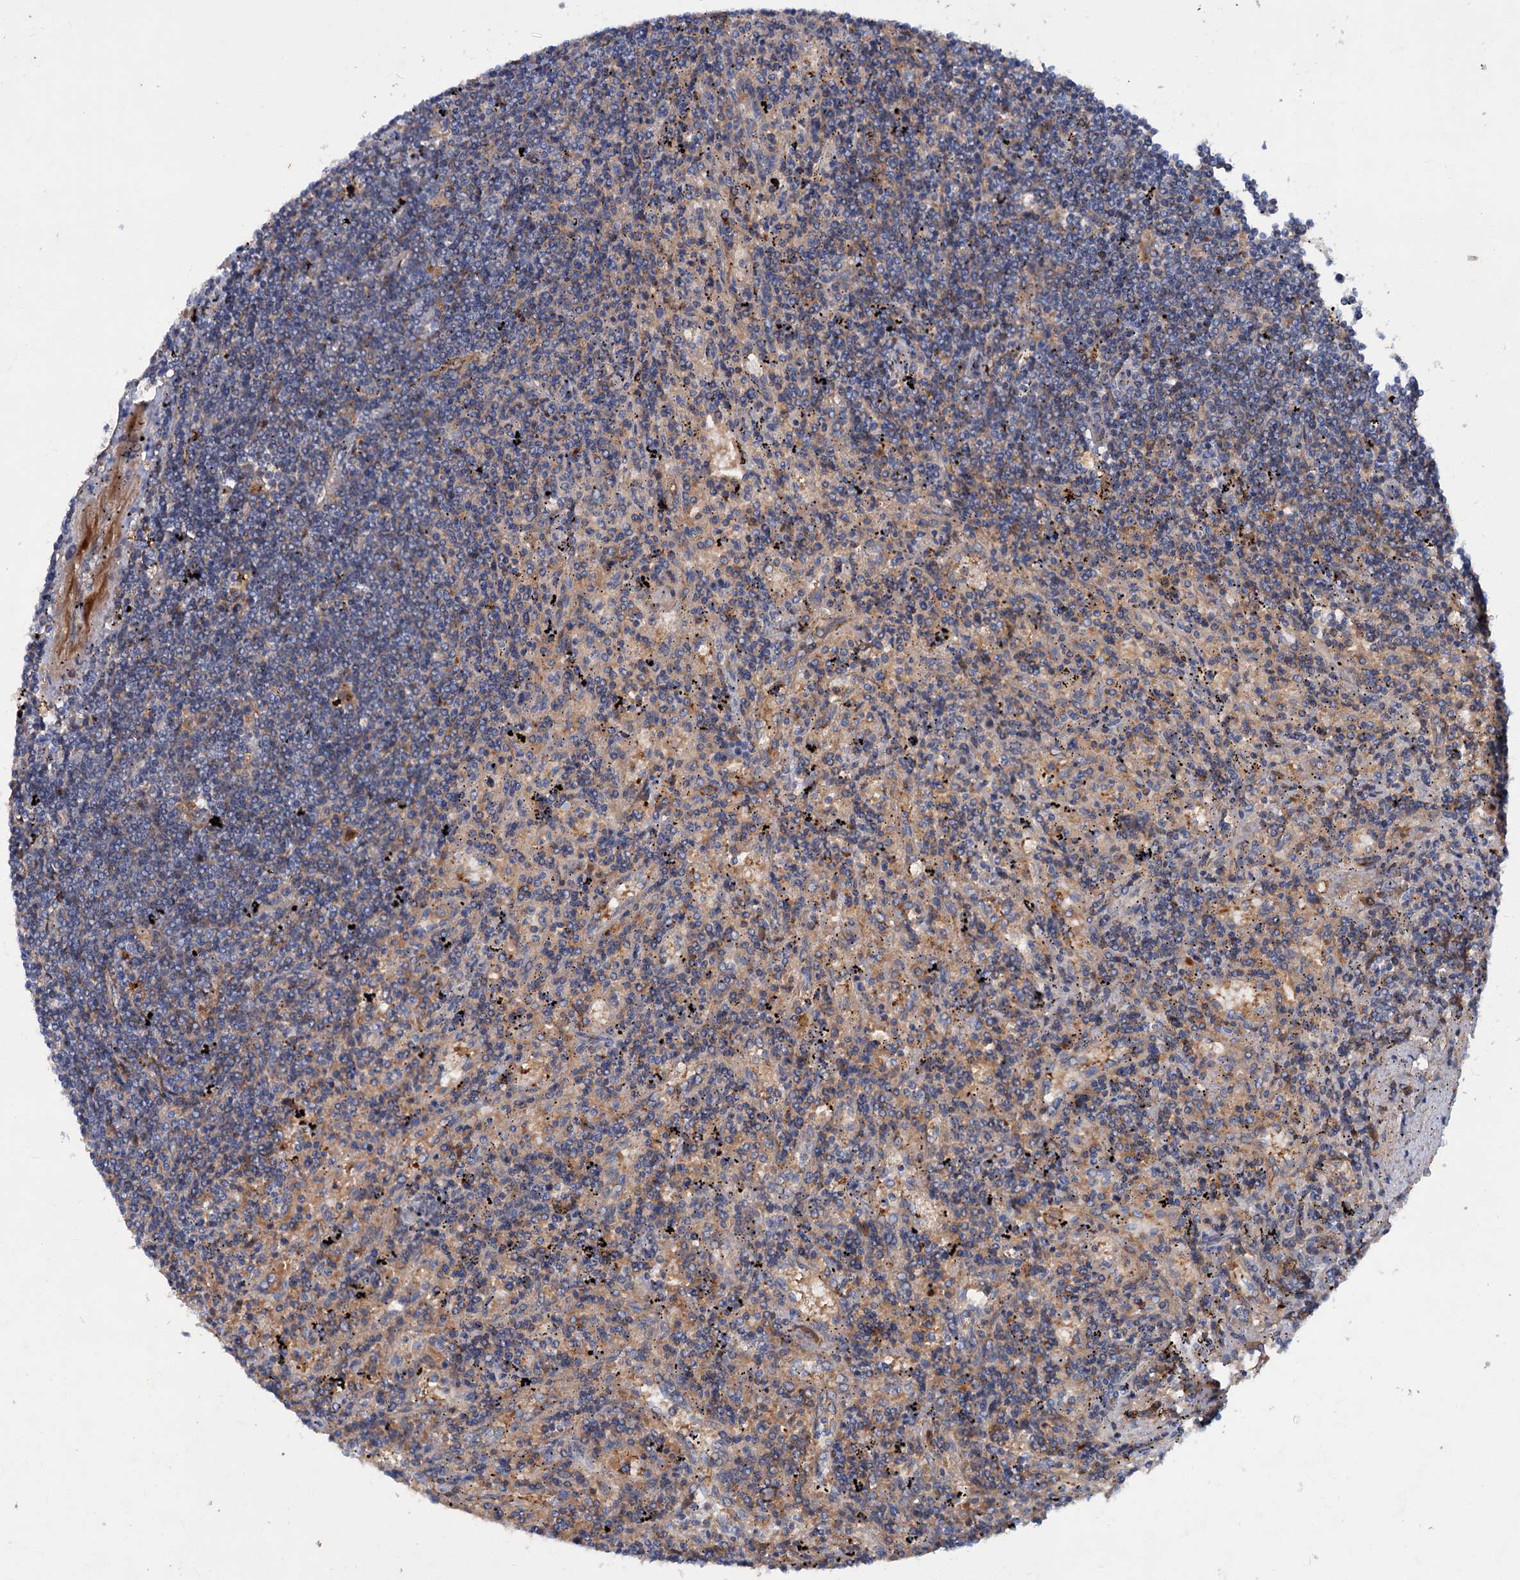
{"staining": {"intensity": "negative", "quantity": "none", "location": "none"}, "tissue": "lymphoma", "cell_type": "Tumor cells", "image_type": "cancer", "snomed": [{"axis": "morphology", "description": "Malignant lymphoma, non-Hodgkin's type, Low grade"}, {"axis": "topography", "description": "Spleen"}], "caption": "This is a micrograph of immunohistochemistry staining of low-grade malignant lymphoma, non-Hodgkin's type, which shows no positivity in tumor cells.", "gene": "CHRD", "patient": {"sex": "male", "age": 76}}